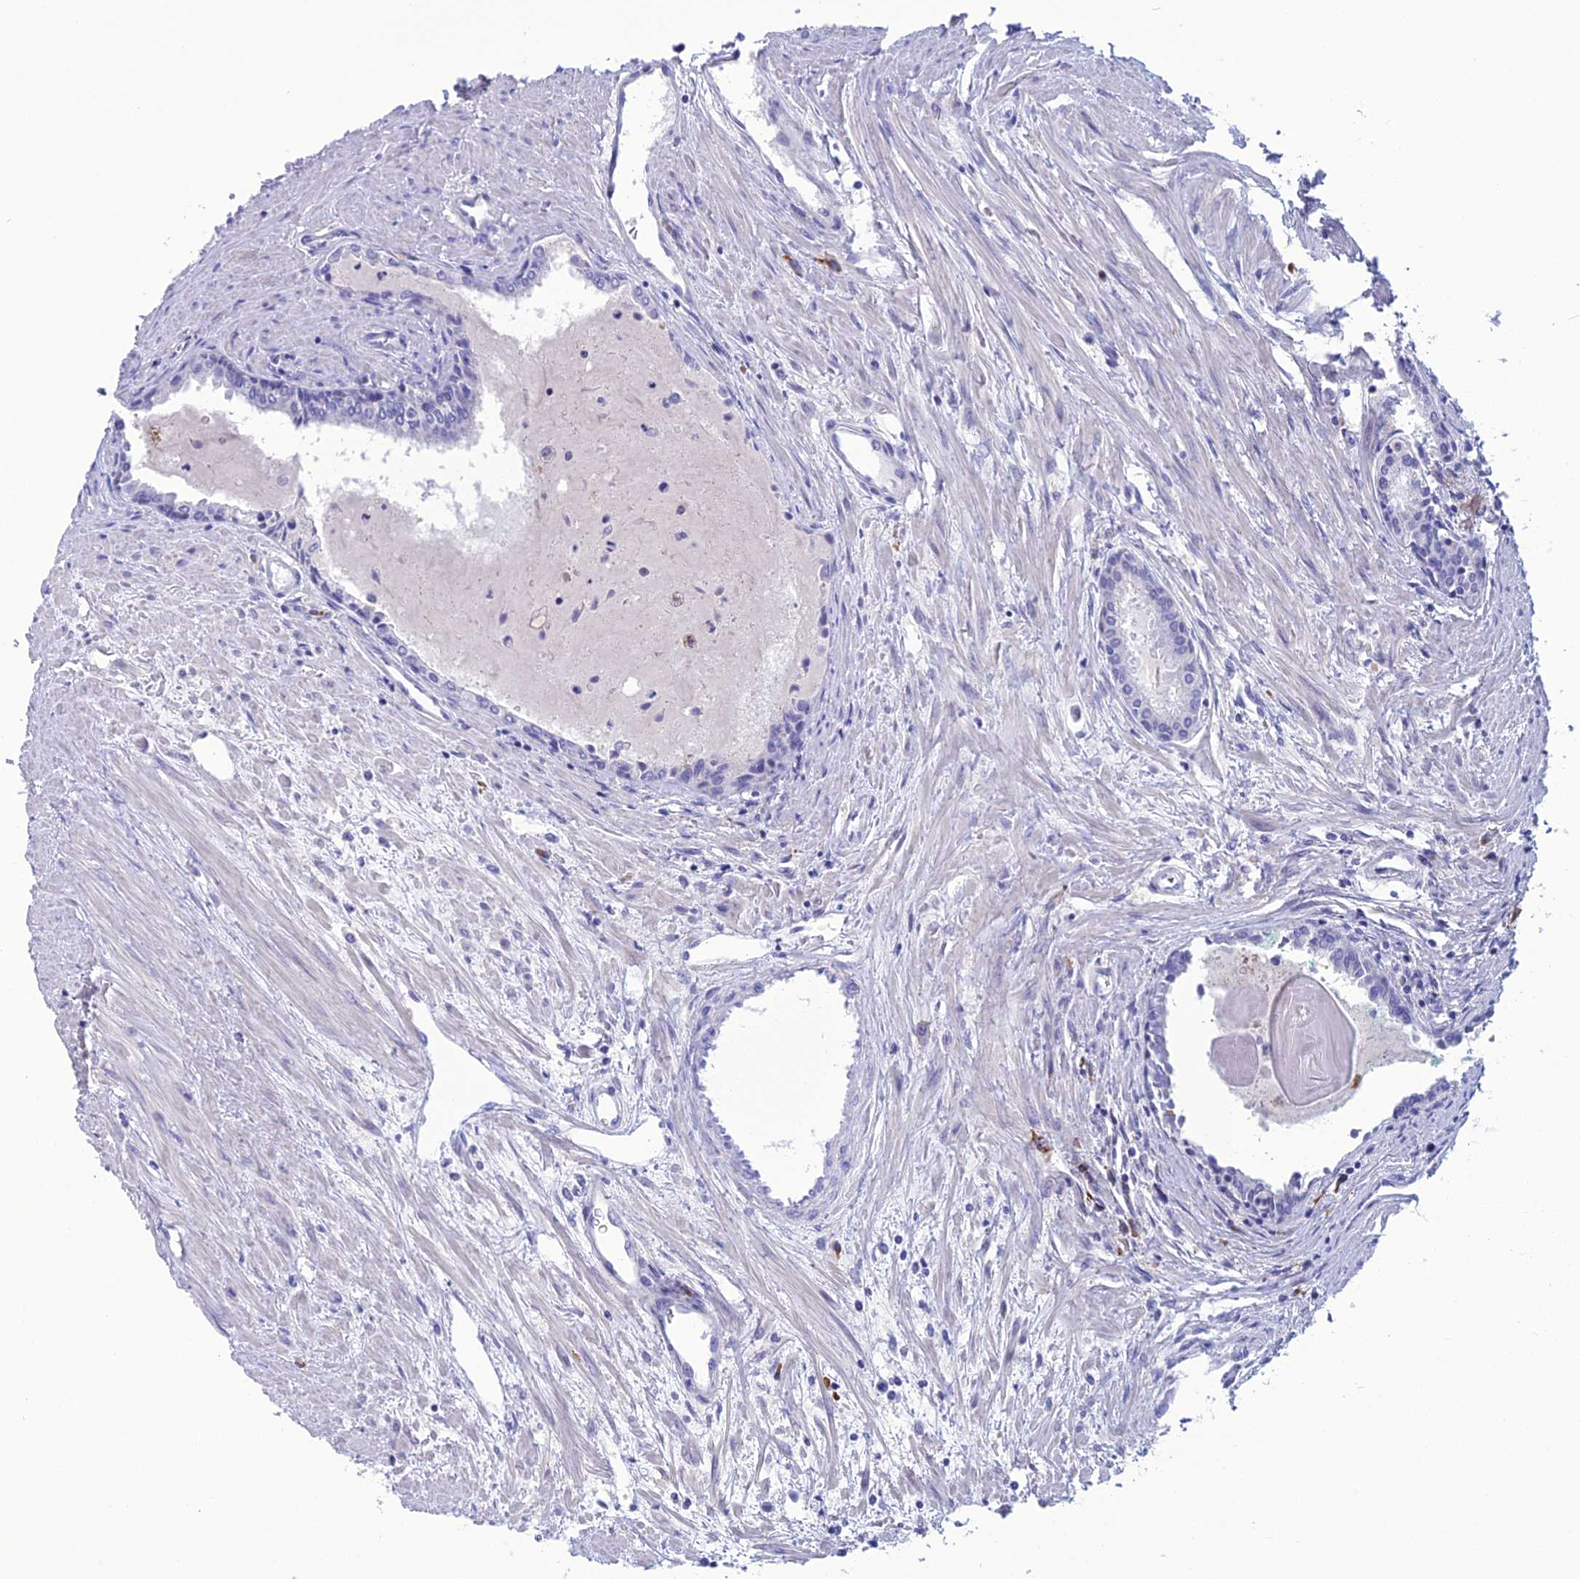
{"staining": {"intensity": "negative", "quantity": "none", "location": "none"}, "tissue": "prostate cancer", "cell_type": "Tumor cells", "image_type": "cancer", "snomed": [{"axis": "morphology", "description": "Adenocarcinoma, High grade"}, {"axis": "topography", "description": "Prostate"}], "caption": "The histopathology image reveals no significant staining in tumor cells of prostate cancer.", "gene": "CRB2", "patient": {"sex": "male", "age": 68}}